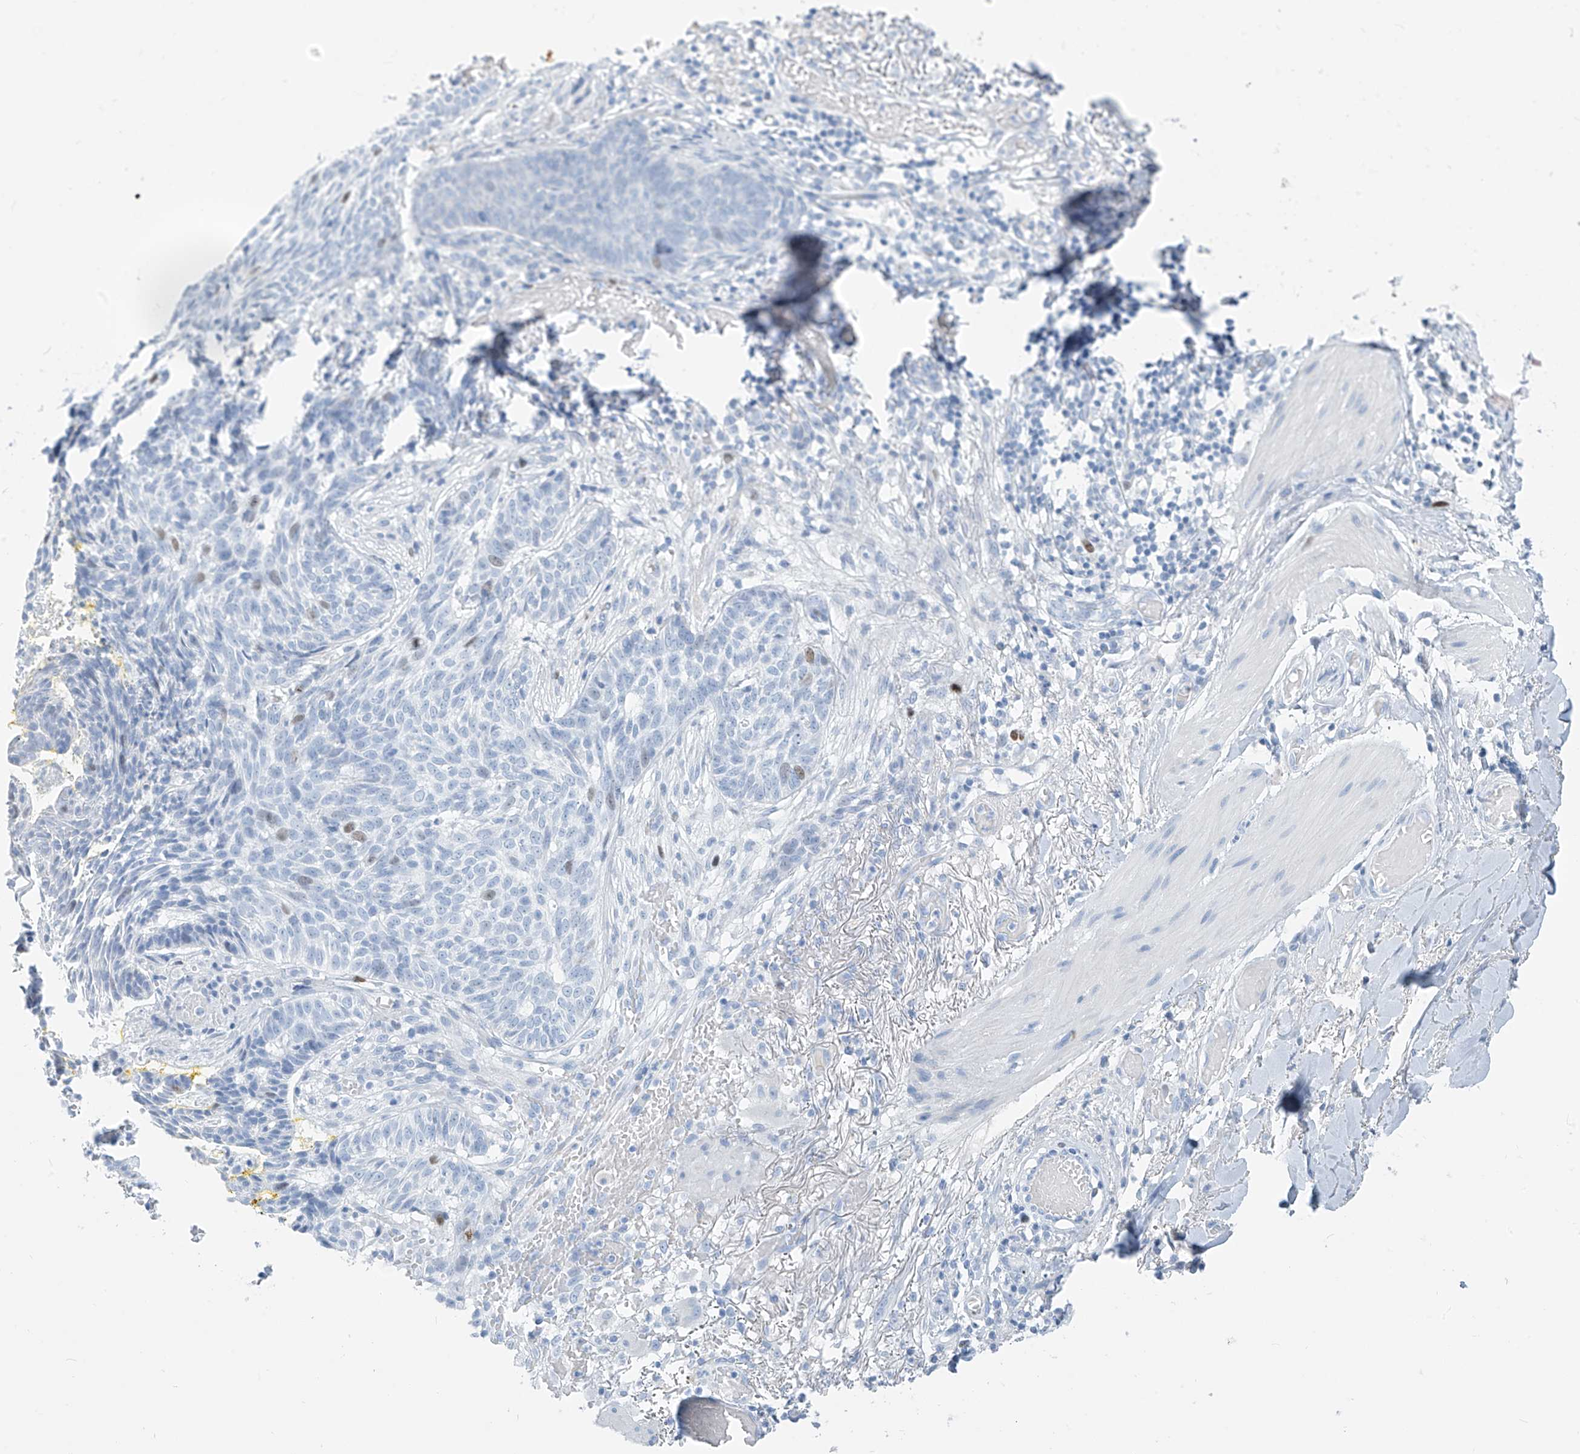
{"staining": {"intensity": "weak", "quantity": "<25%", "location": "nuclear"}, "tissue": "skin cancer", "cell_type": "Tumor cells", "image_type": "cancer", "snomed": [{"axis": "morphology", "description": "Normal tissue, NOS"}, {"axis": "morphology", "description": "Basal cell carcinoma"}, {"axis": "topography", "description": "Skin"}], "caption": "A micrograph of human basal cell carcinoma (skin) is negative for staining in tumor cells.", "gene": "SGO2", "patient": {"sex": "male", "age": 64}}